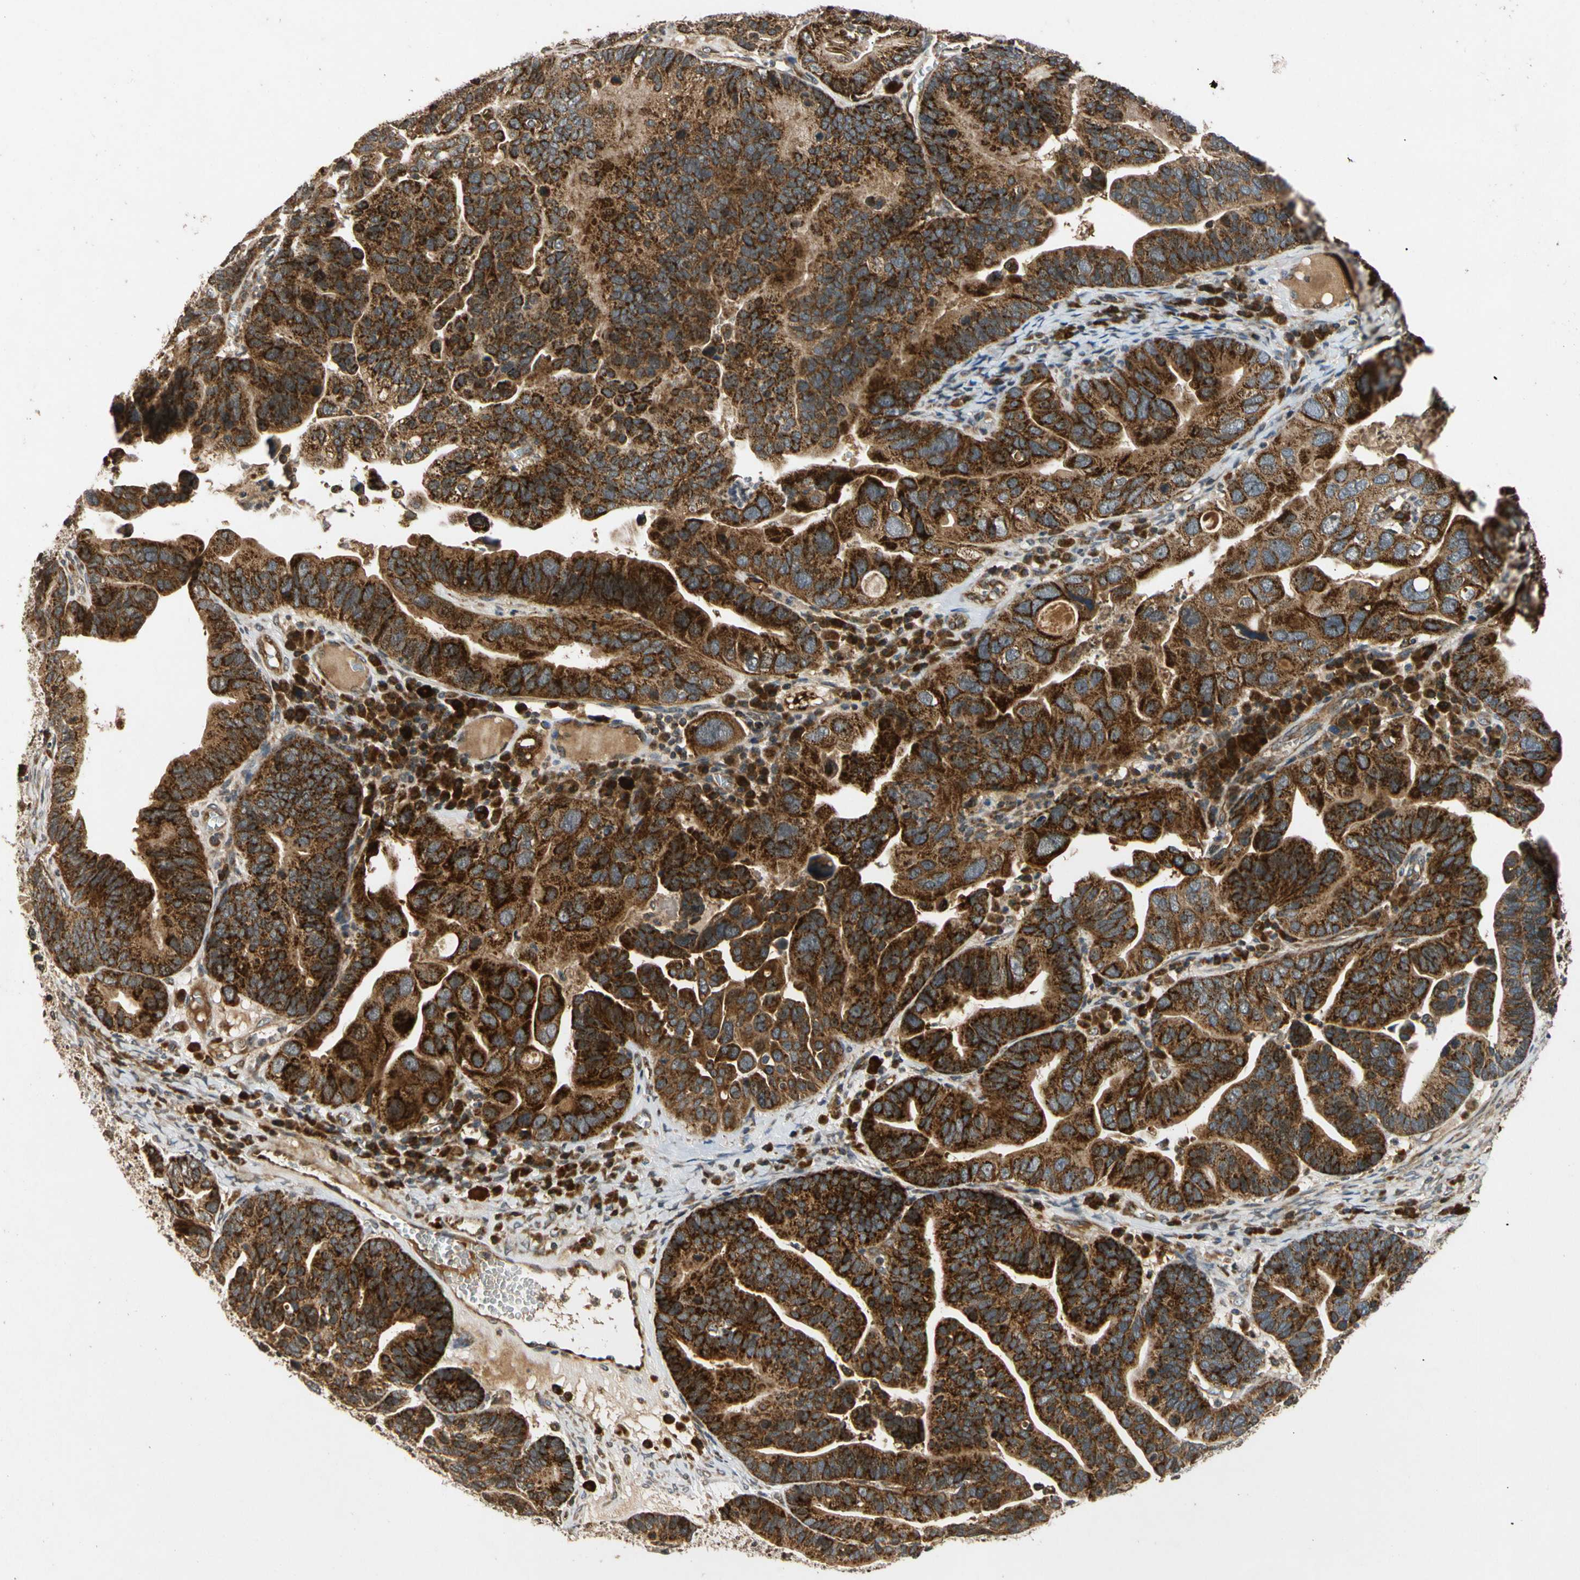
{"staining": {"intensity": "strong", "quantity": ">75%", "location": "cytoplasmic/membranous"}, "tissue": "ovarian cancer", "cell_type": "Tumor cells", "image_type": "cancer", "snomed": [{"axis": "morphology", "description": "Cystadenocarcinoma, serous, NOS"}, {"axis": "topography", "description": "Ovary"}], "caption": "Immunohistochemistry (IHC) of serous cystadenocarcinoma (ovarian) shows high levels of strong cytoplasmic/membranous positivity in approximately >75% of tumor cells.", "gene": "MRPS22", "patient": {"sex": "female", "age": 56}}